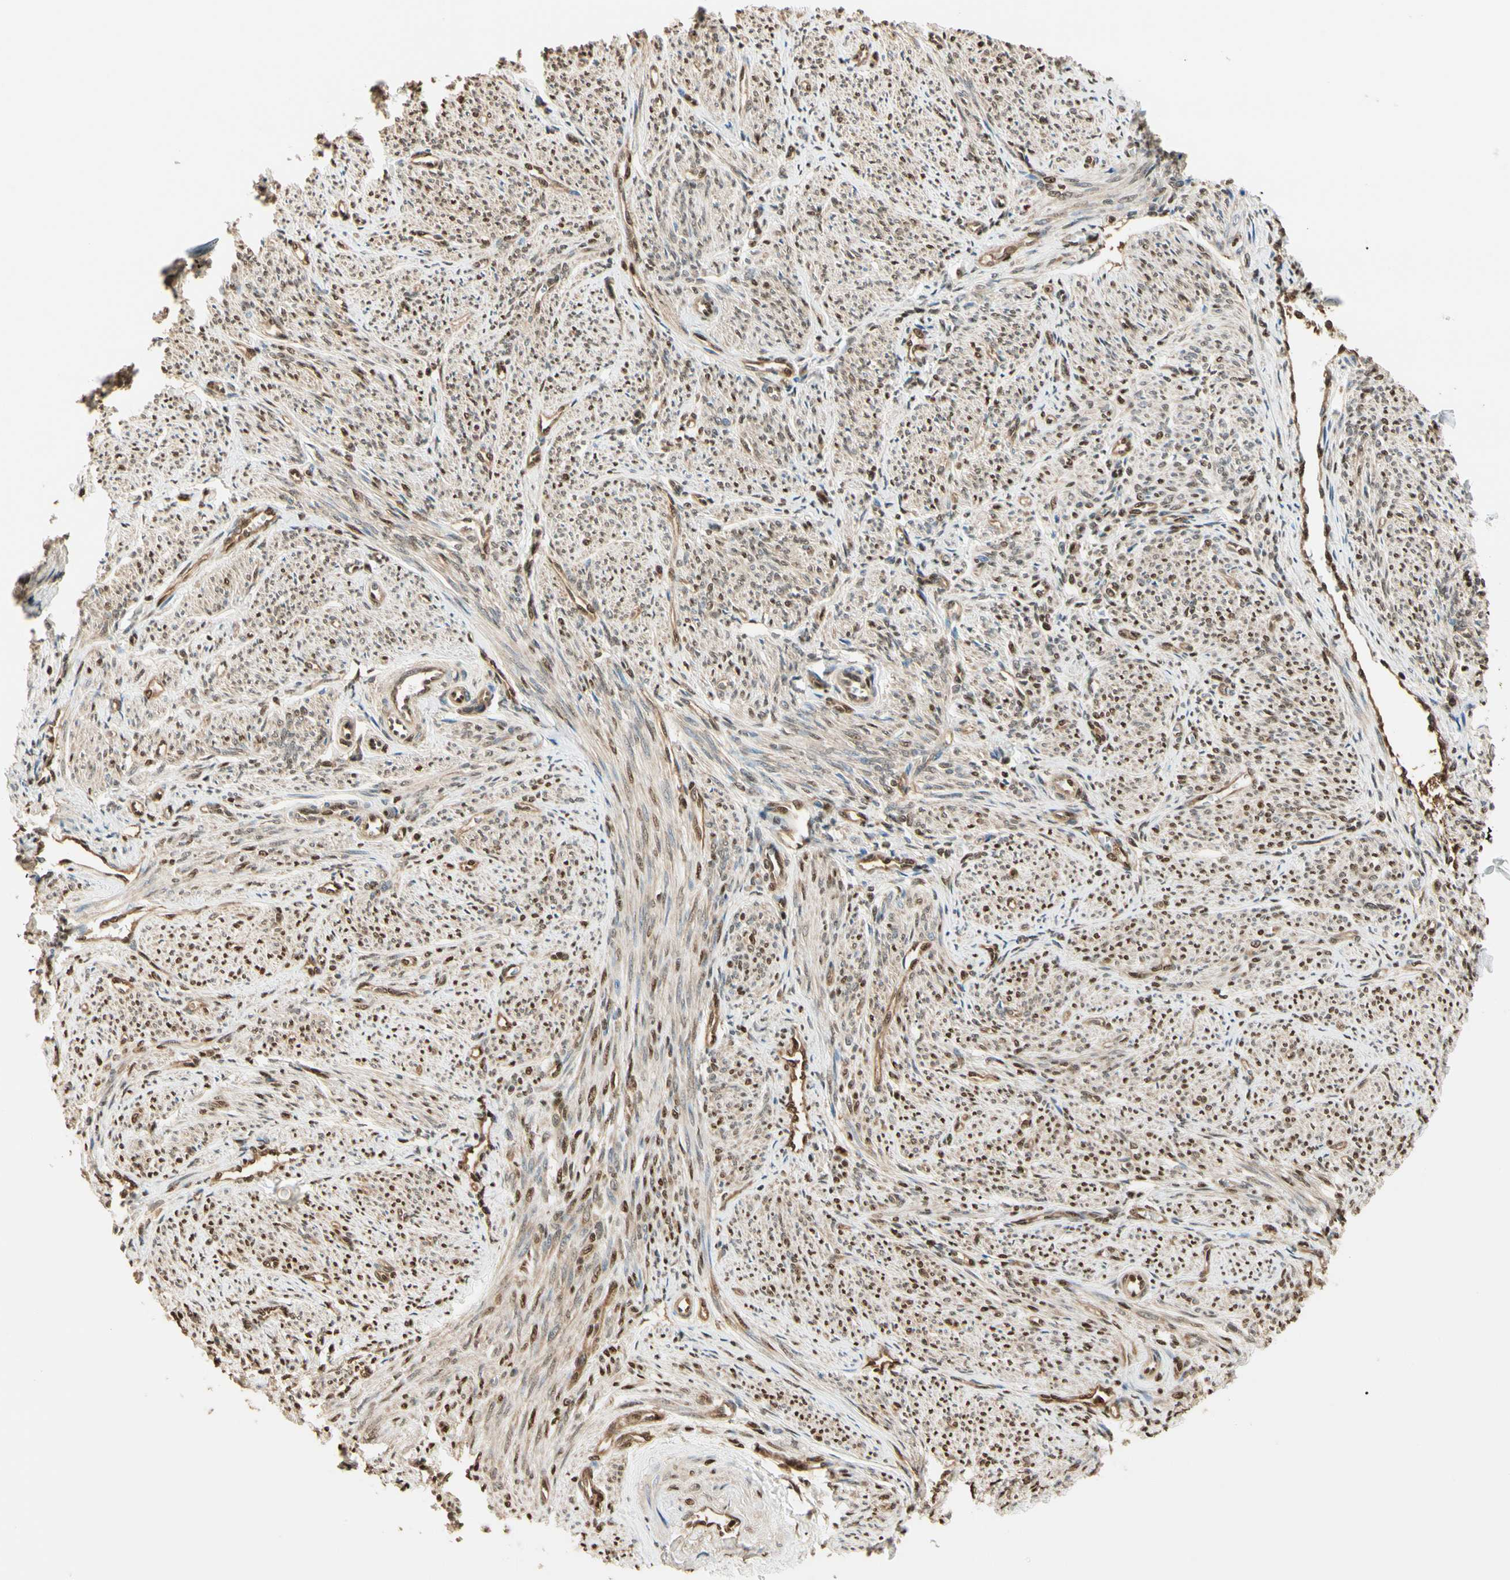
{"staining": {"intensity": "moderate", "quantity": ">75%", "location": "cytoplasmic/membranous,nuclear"}, "tissue": "smooth muscle", "cell_type": "Smooth muscle cells", "image_type": "normal", "snomed": [{"axis": "morphology", "description": "Normal tissue, NOS"}, {"axis": "topography", "description": "Smooth muscle"}], "caption": "Smooth muscle was stained to show a protein in brown. There is medium levels of moderate cytoplasmic/membranous,nuclear staining in approximately >75% of smooth muscle cells. (DAB = brown stain, brightfield microscopy at high magnification).", "gene": "PNCK", "patient": {"sex": "female", "age": 65}}